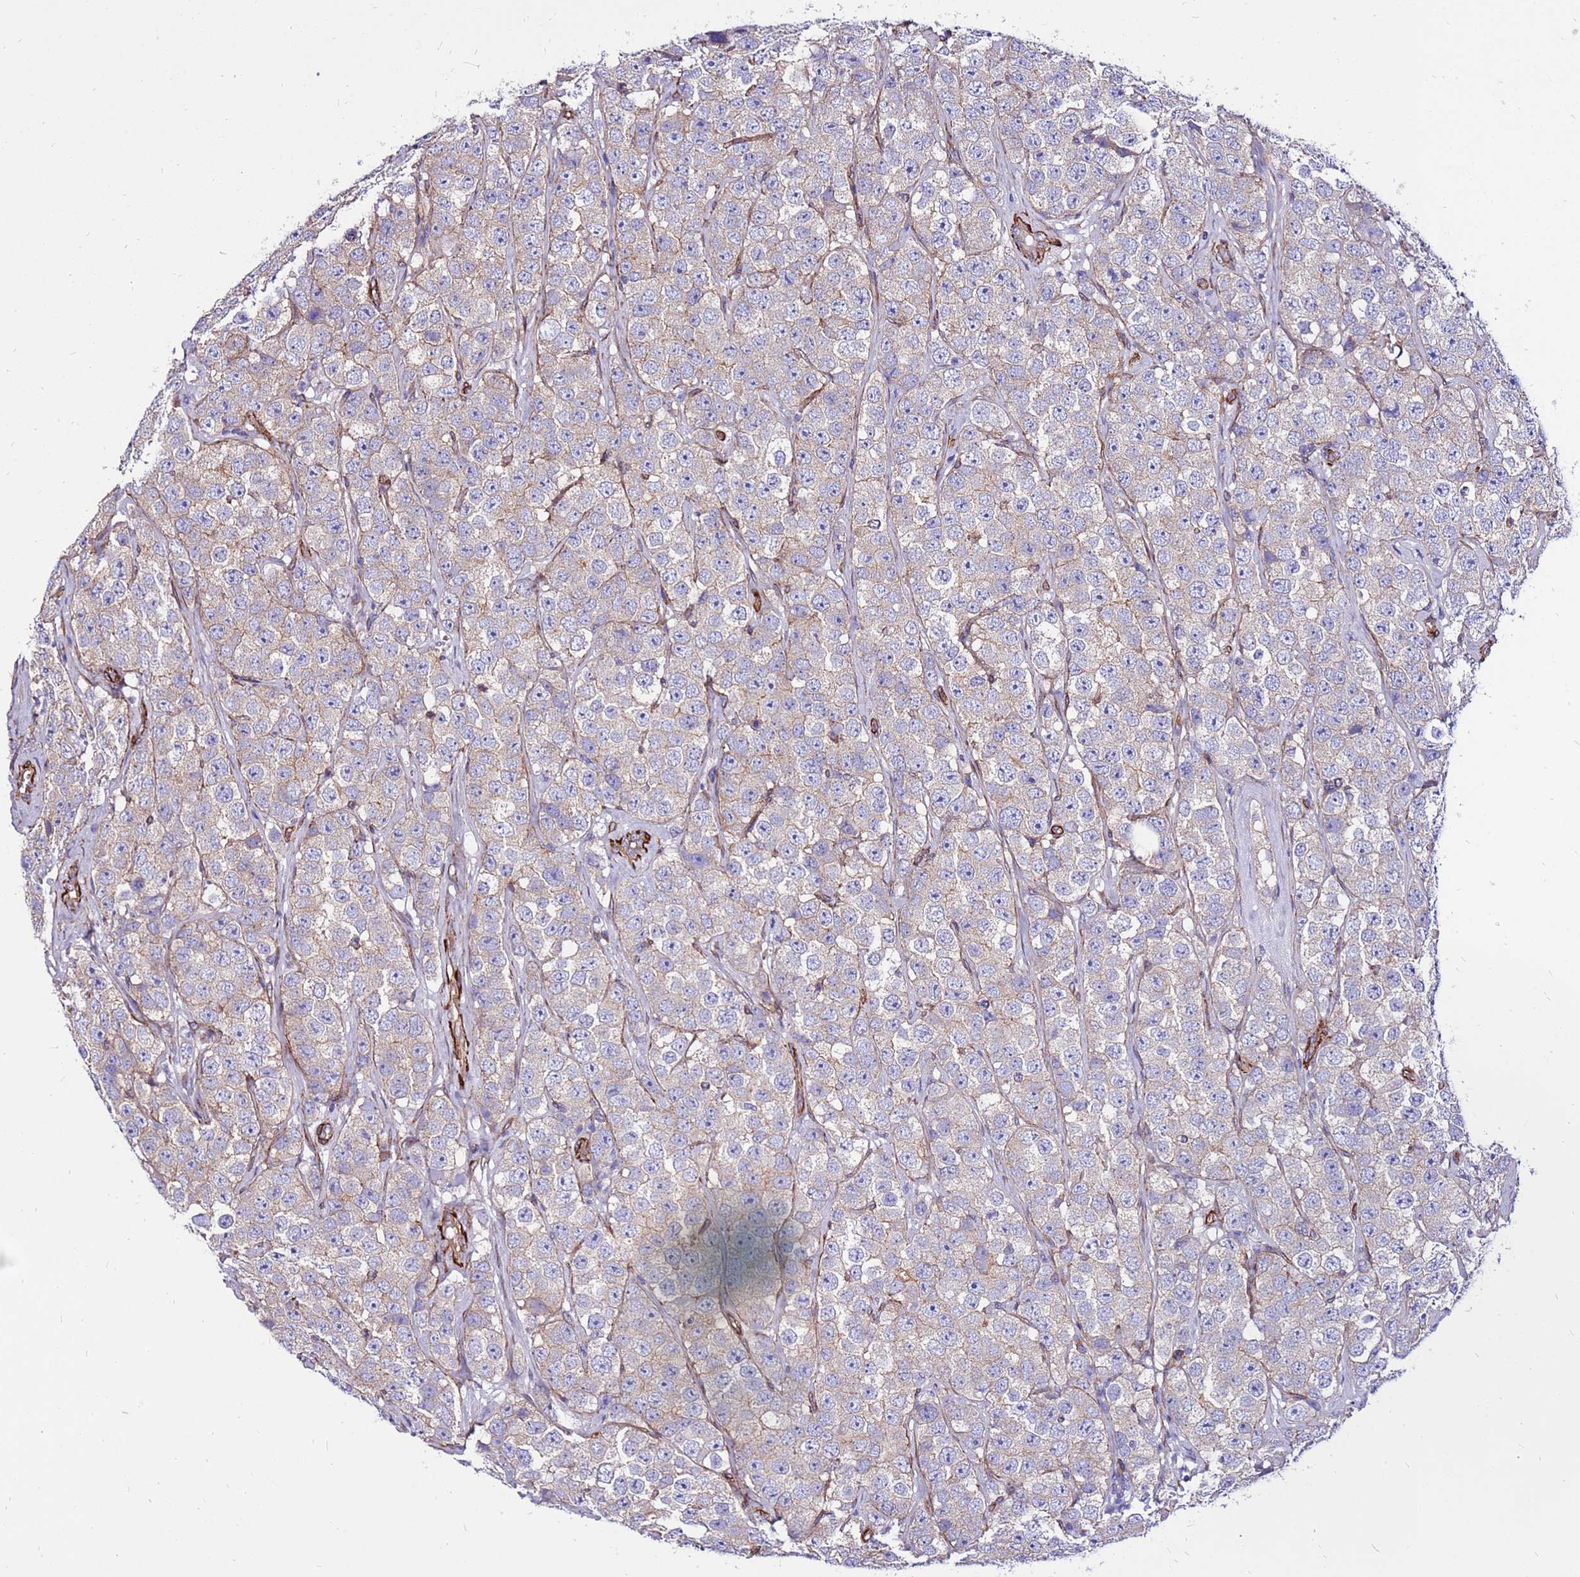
{"staining": {"intensity": "weak", "quantity": "<25%", "location": "cytoplasmic/membranous"}, "tissue": "testis cancer", "cell_type": "Tumor cells", "image_type": "cancer", "snomed": [{"axis": "morphology", "description": "Seminoma, NOS"}, {"axis": "topography", "description": "Testis"}], "caption": "This is an IHC image of testis cancer (seminoma). There is no positivity in tumor cells.", "gene": "EI24", "patient": {"sex": "male", "age": 28}}